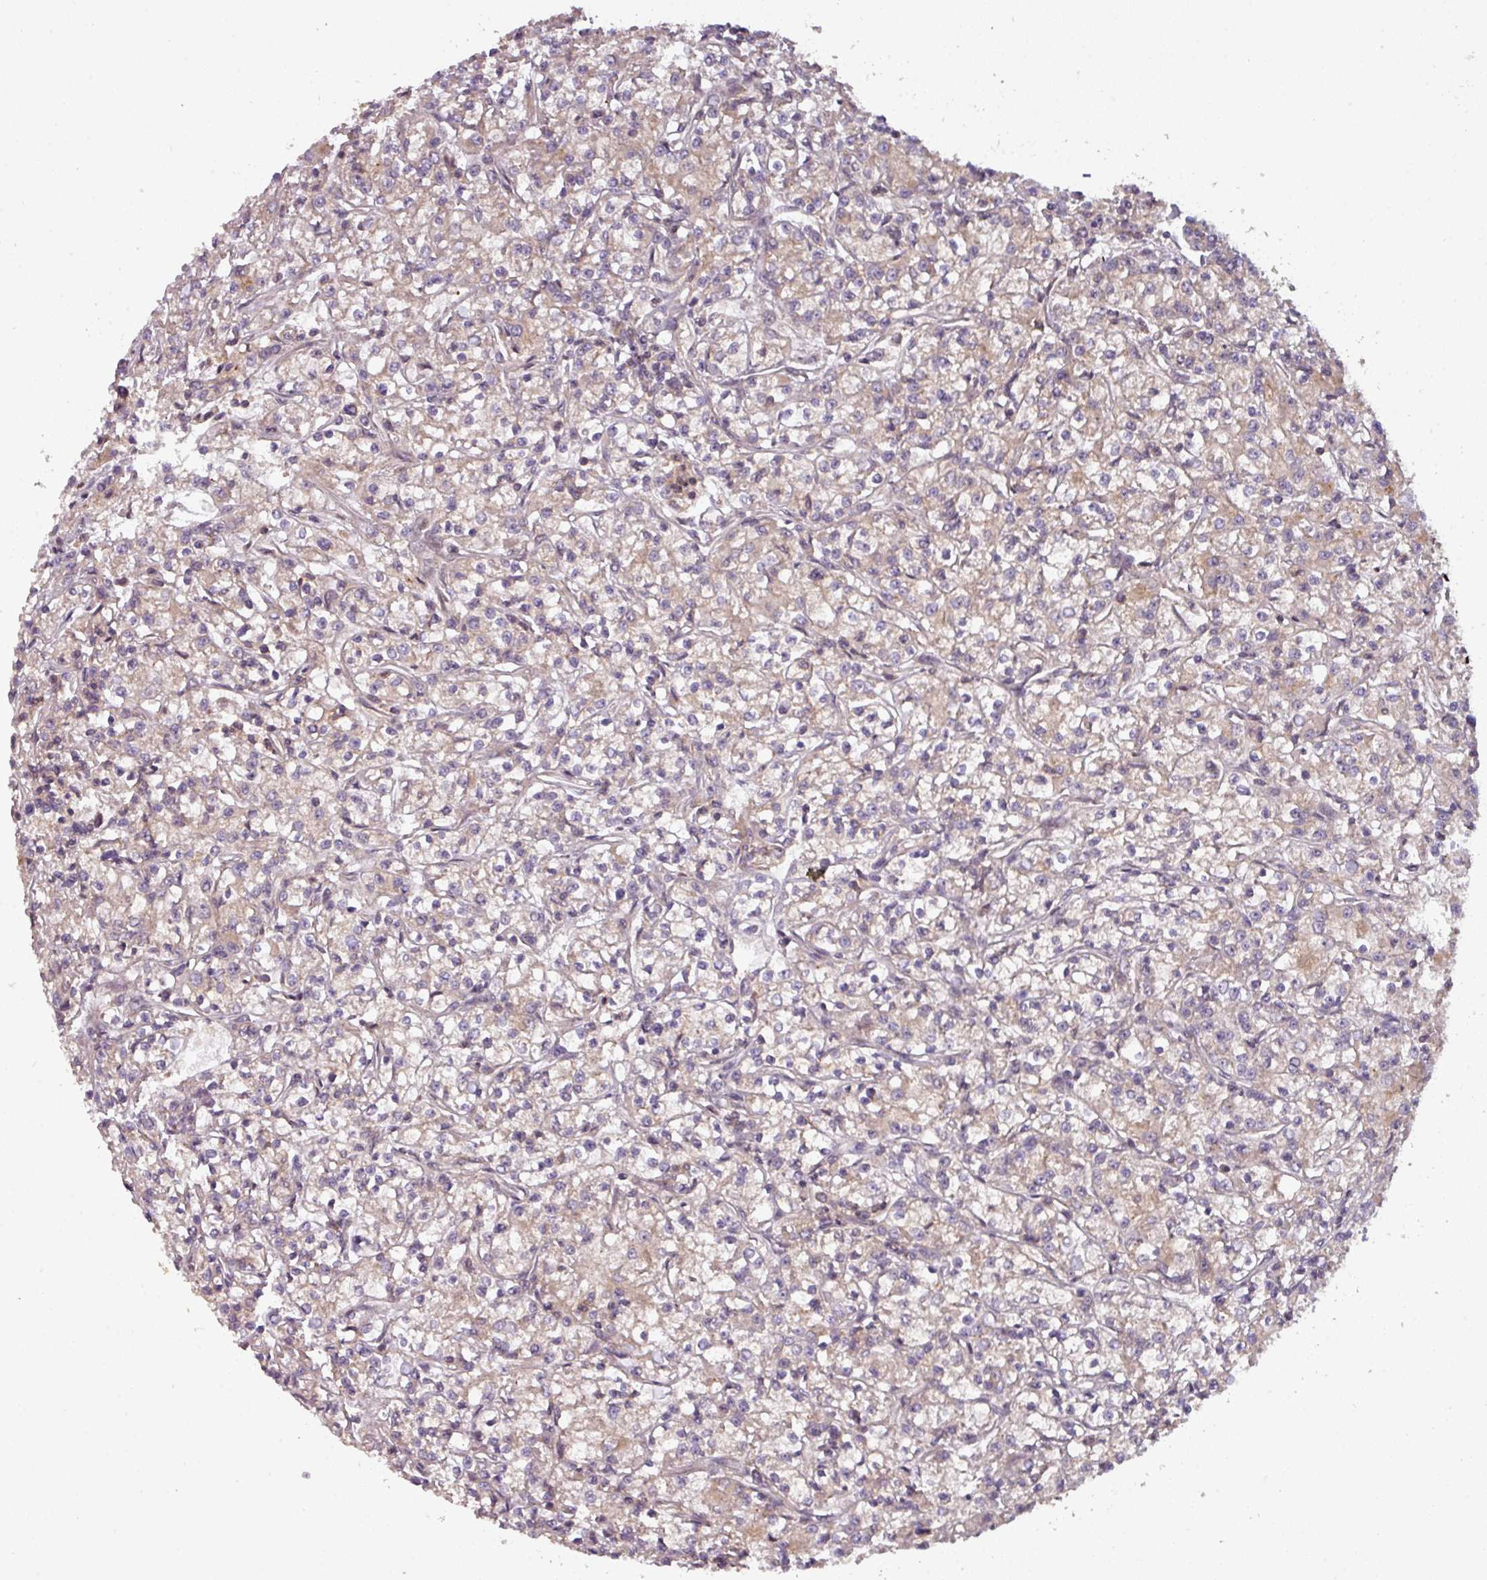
{"staining": {"intensity": "weak", "quantity": ">75%", "location": "cytoplasmic/membranous"}, "tissue": "renal cancer", "cell_type": "Tumor cells", "image_type": "cancer", "snomed": [{"axis": "morphology", "description": "Adenocarcinoma, NOS"}, {"axis": "topography", "description": "Kidney"}], "caption": "A brown stain highlights weak cytoplasmic/membranous positivity of a protein in human renal adenocarcinoma tumor cells. The staining was performed using DAB, with brown indicating positive protein expression. Nuclei are stained blue with hematoxylin.", "gene": "GSKIP", "patient": {"sex": "female", "age": 59}}